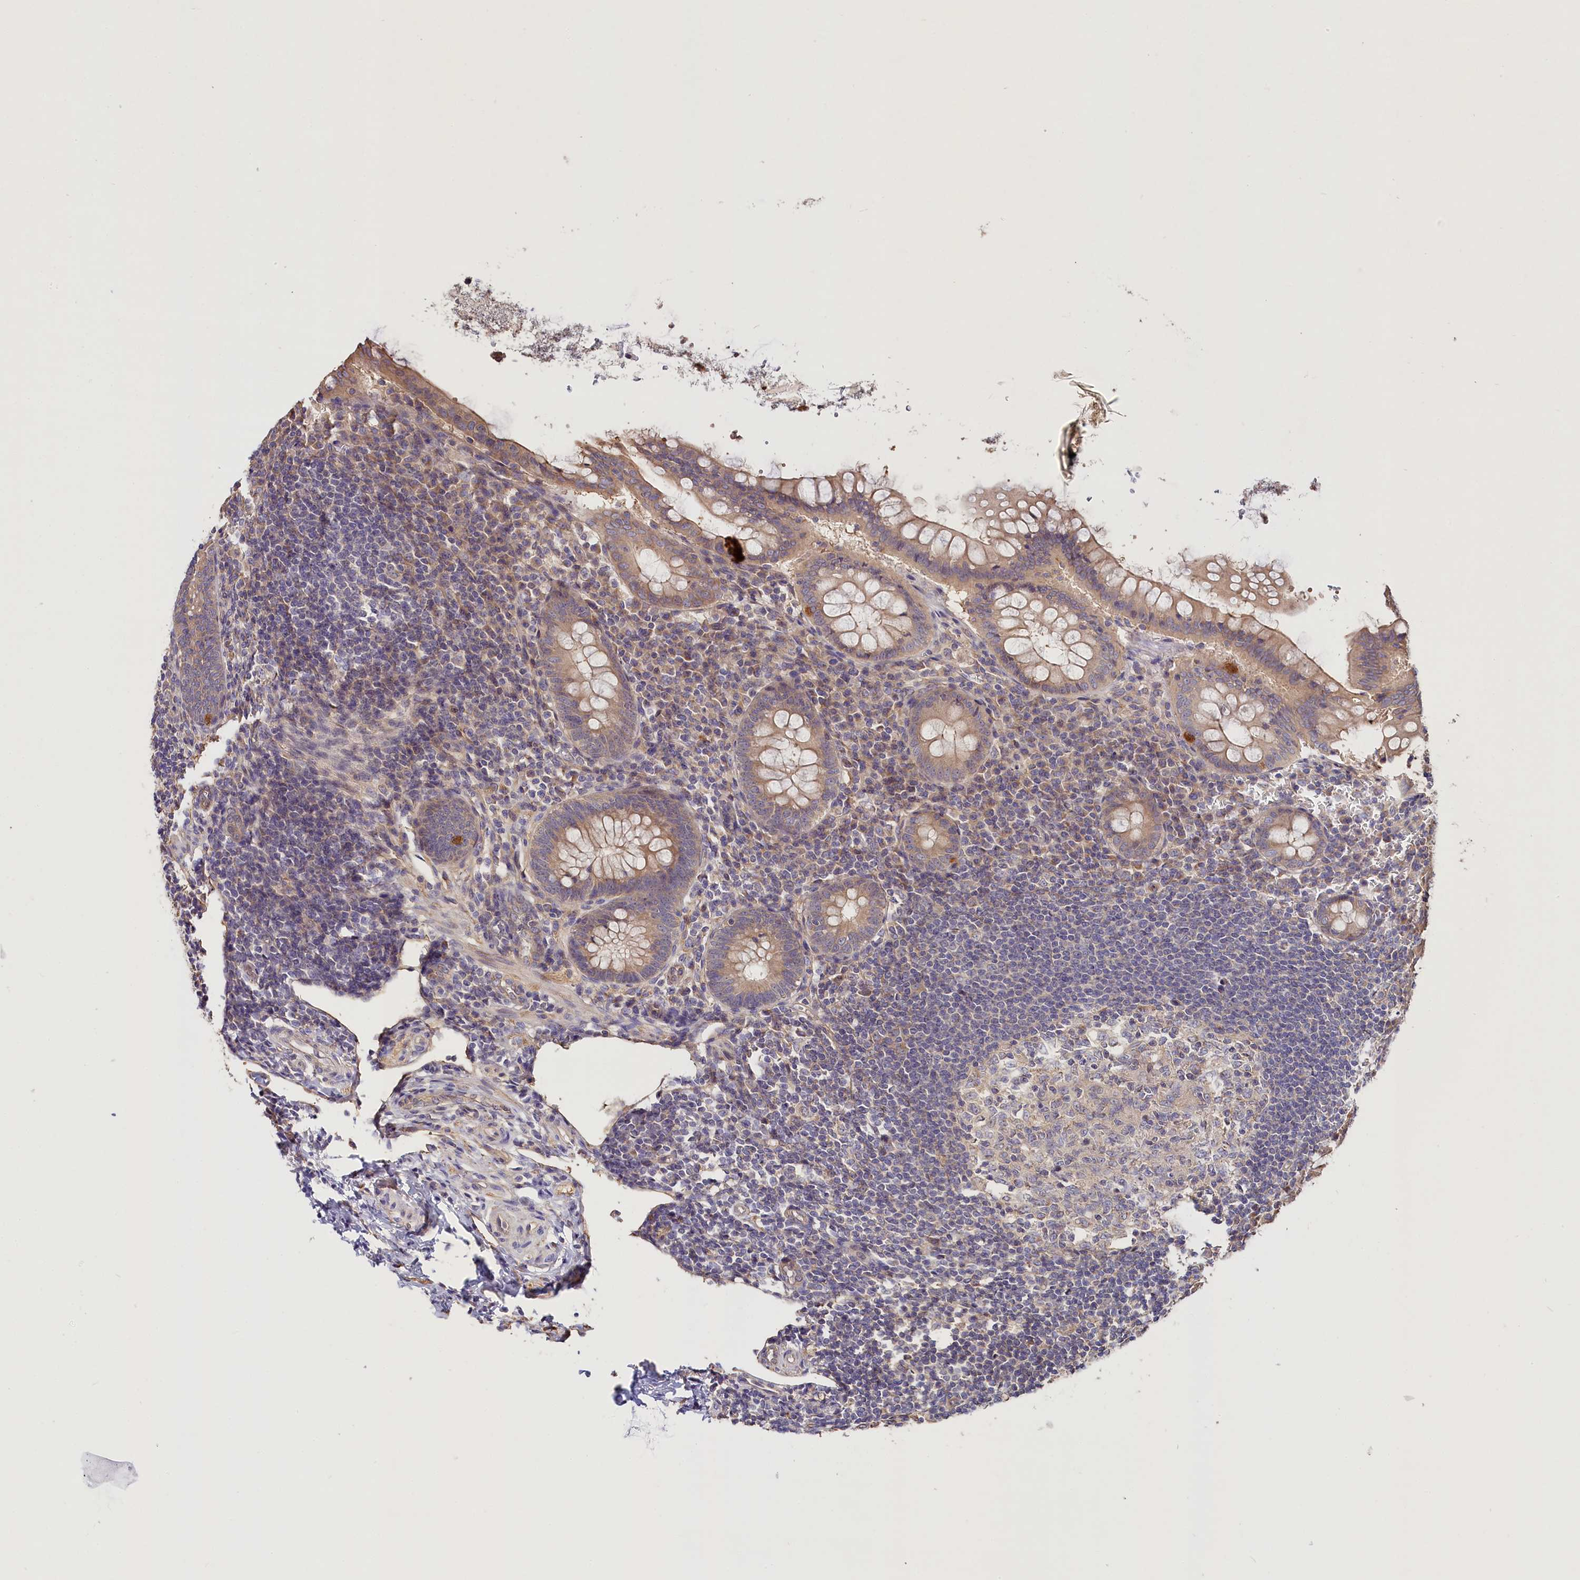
{"staining": {"intensity": "moderate", "quantity": ">75%", "location": "cytoplasmic/membranous"}, "tissue": "appendix", "cell_type": "Glandular cells", "image_type": "normal", "snomed": [{"axis": "morphology", "description": "Normal tissue, NOS"}, {"axis": "topography", "description": "Appendix"}], "caption": "Appendix stained with immunohistochemistry (IHC) exhibits moderate cytoplasmic/membranous staining in about >75% of glandular cells.", "gene": "KATNB1", "patient": {"sex": "female", "age": 33}}